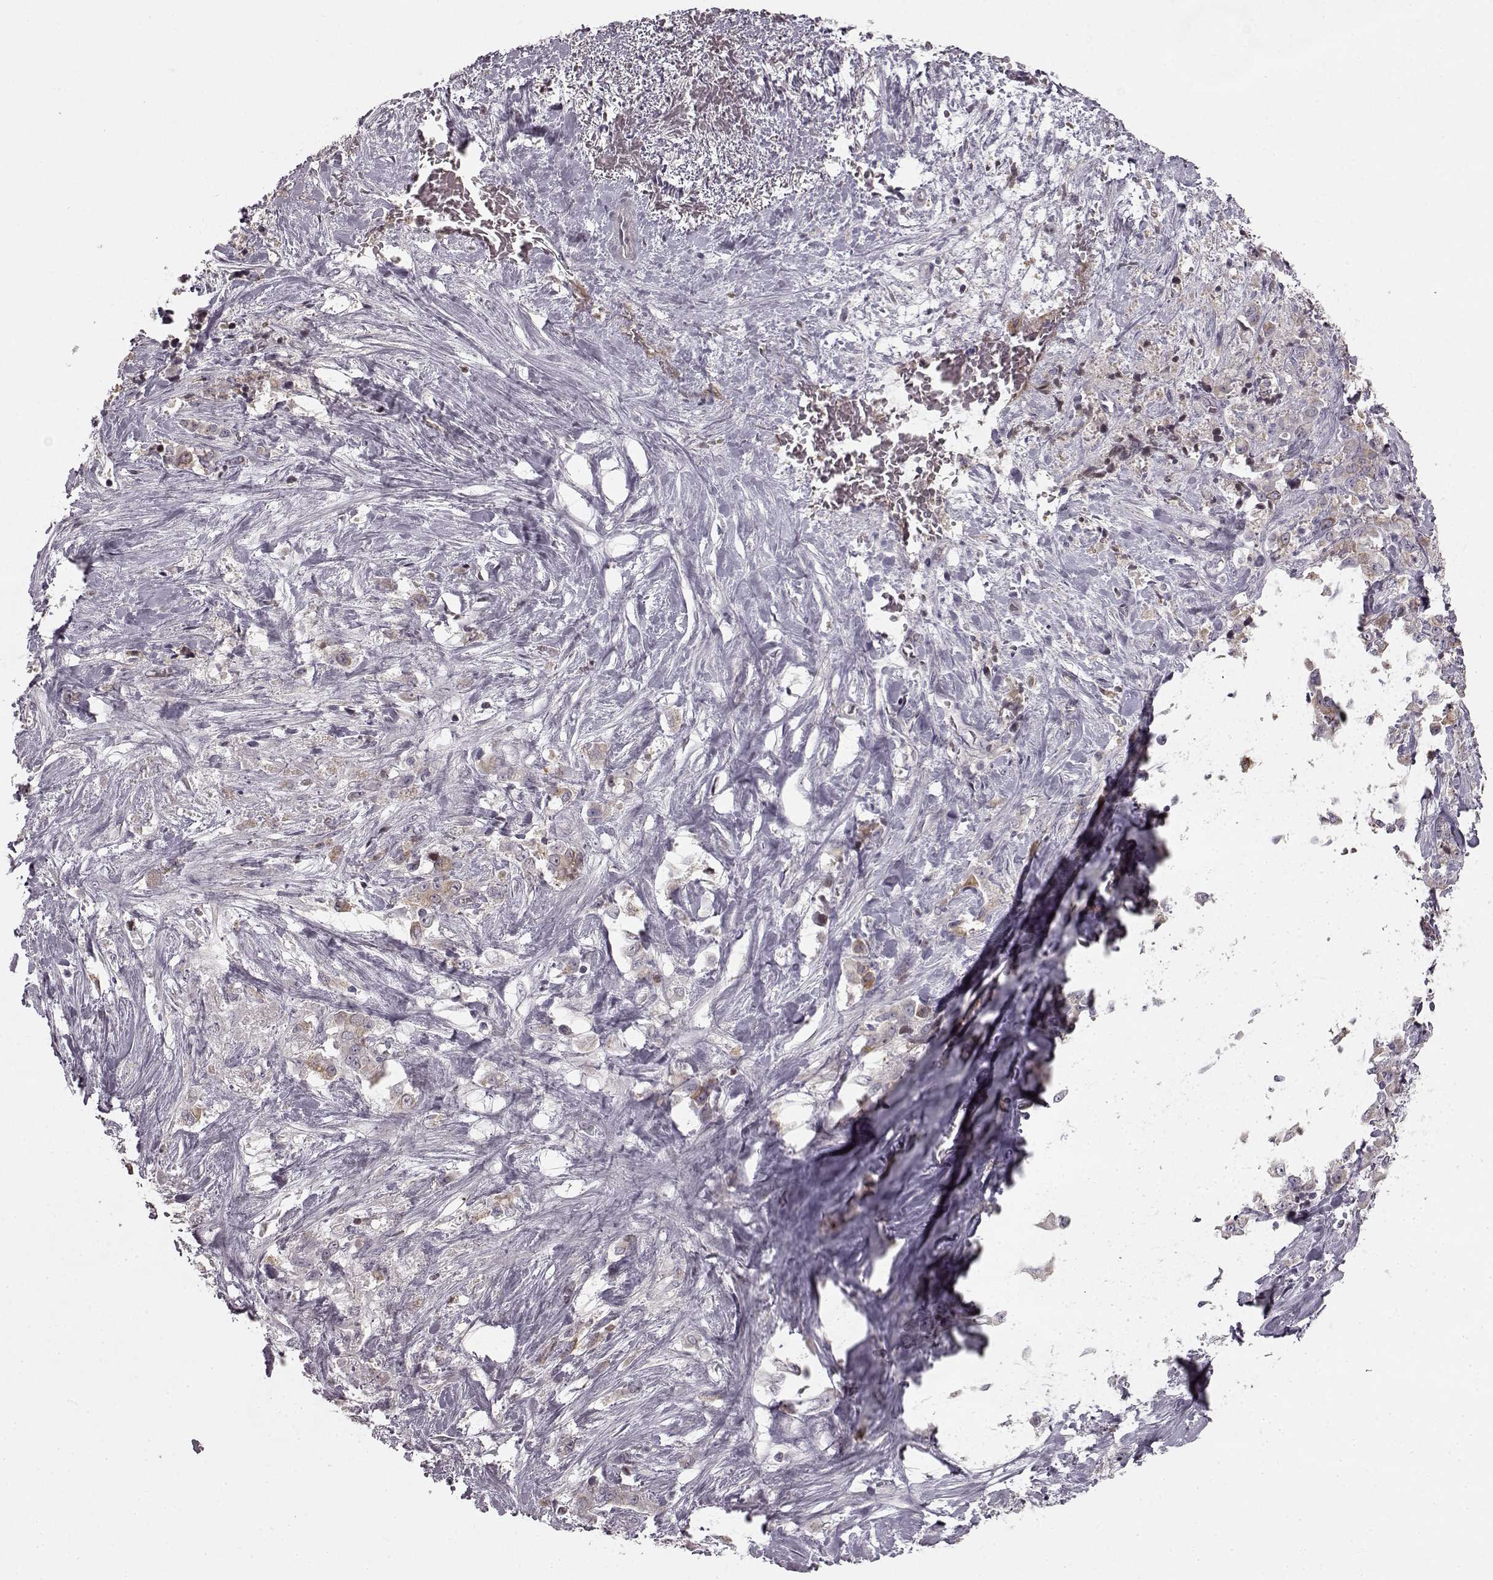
{"staining": {"intensity": "weak", "quantity": "<25%", "location": "cytoplasmic/membranous"}, "tissue": "stomach cancer", "cell_type": "Tumor cells", "image_type": "cancer", "snomed": [{"axis": "morphology", "description": "Adenocarcinoma, NOS"}, {"axis": "topography", "description": "Stomach"}], "caption": "High magnification brightfield microscopy of adenocarcinoma (stomach) stained with DAB (brown) and counterstained with hematoxylin (blue): tumor cells show no significant expression. (Brightfield microscopy of DAB (3,3'-diaminobenzidine) immunohistochemistry (IHC) at high magnification).", "gene": "HMMR", "patient": {"sex": "female", "age": 76}}